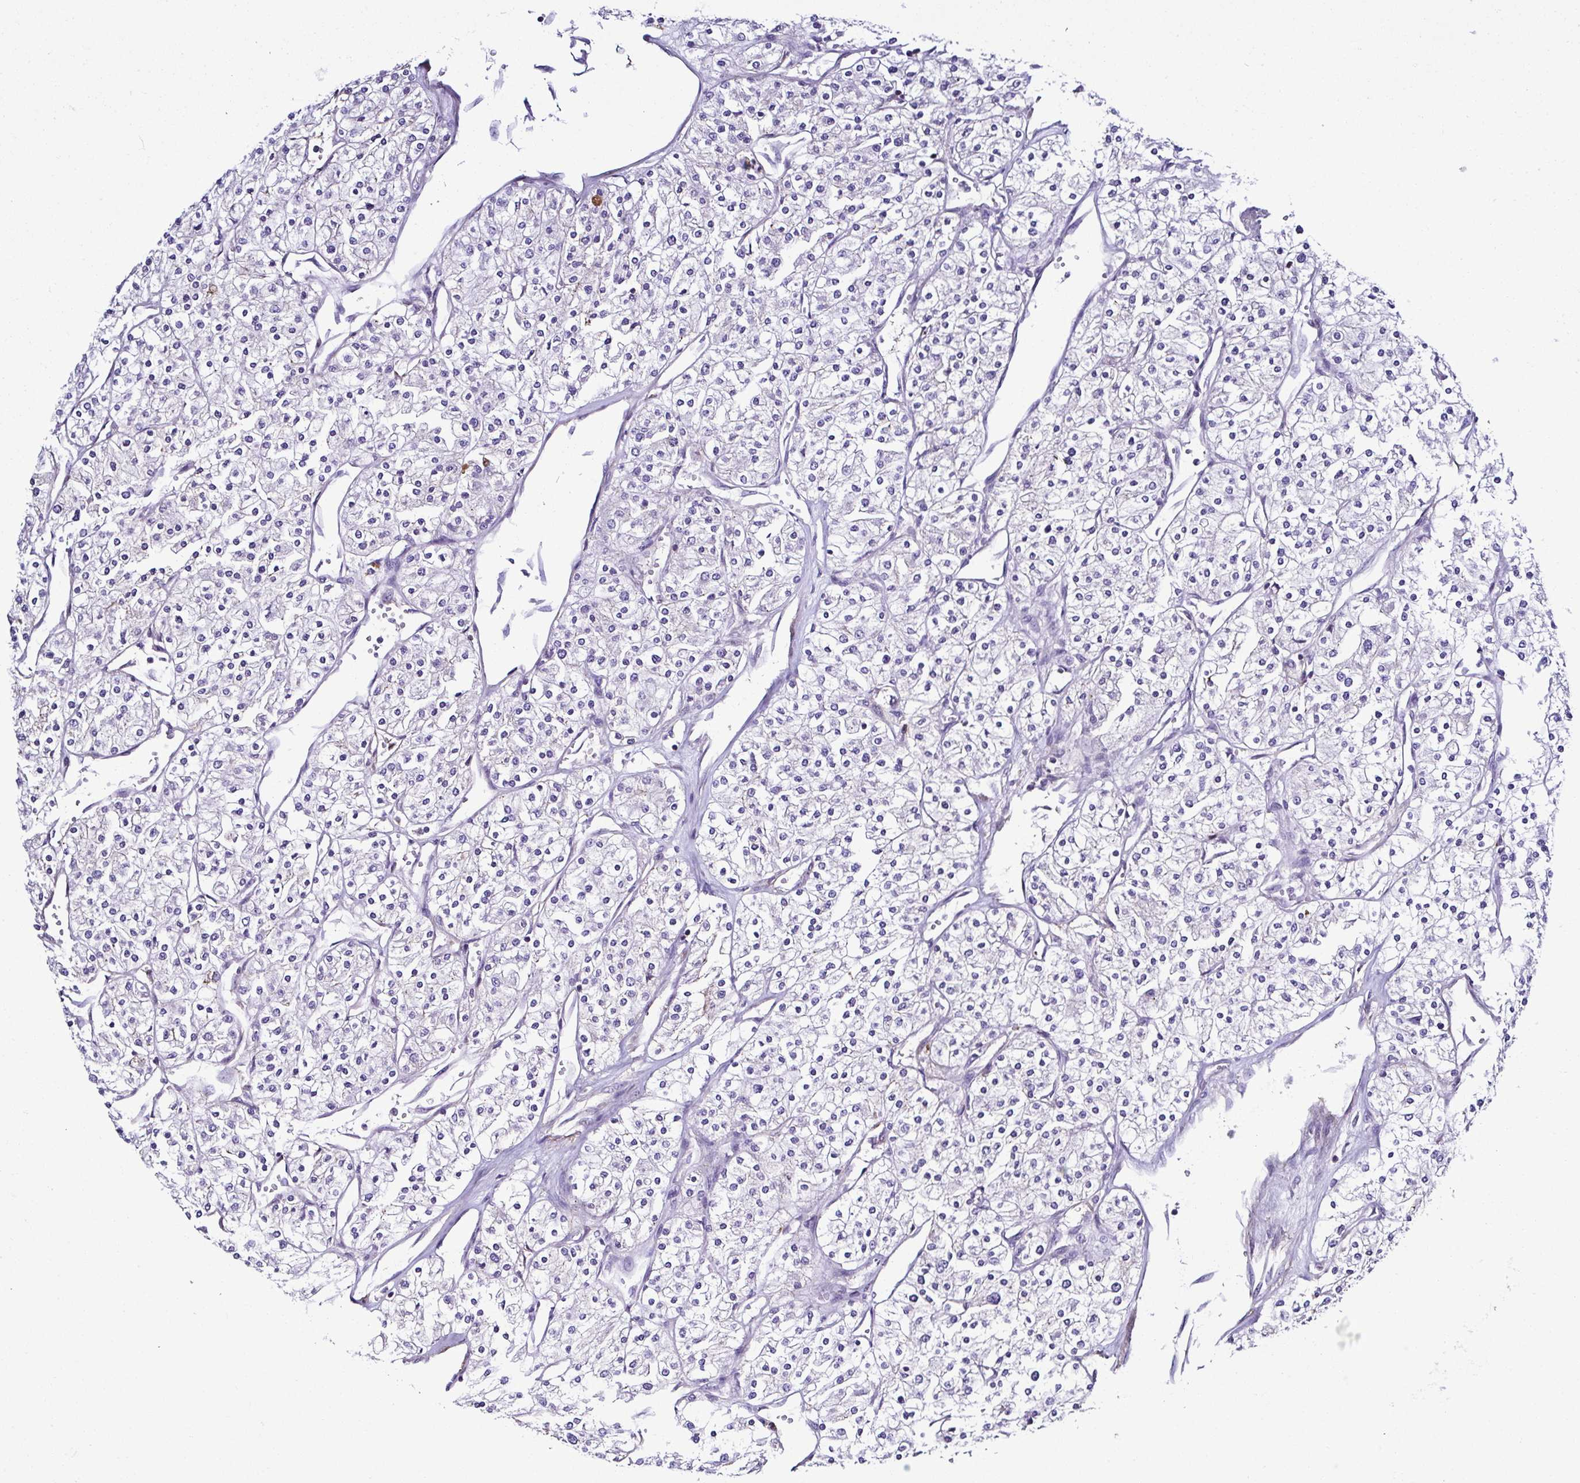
{"staining": {"intensity": "negative", "quantity": "none", "location": "none"}, "tissue": "renal cancer", "cell_type": "Tumor cells", "image_type": "cancer", "snomed": [{"axis": "morphology", "description": "Adenocarcinoma, NOS"}, {"axis": "topography", "description": "Kidney"}], "caption": "Protein analysis of renal cancer (adenocarcinoma) displays no significant positivity in tumor cells.", "gene": "TNNT2", "patient": {"sex": "male", "age": 80}}